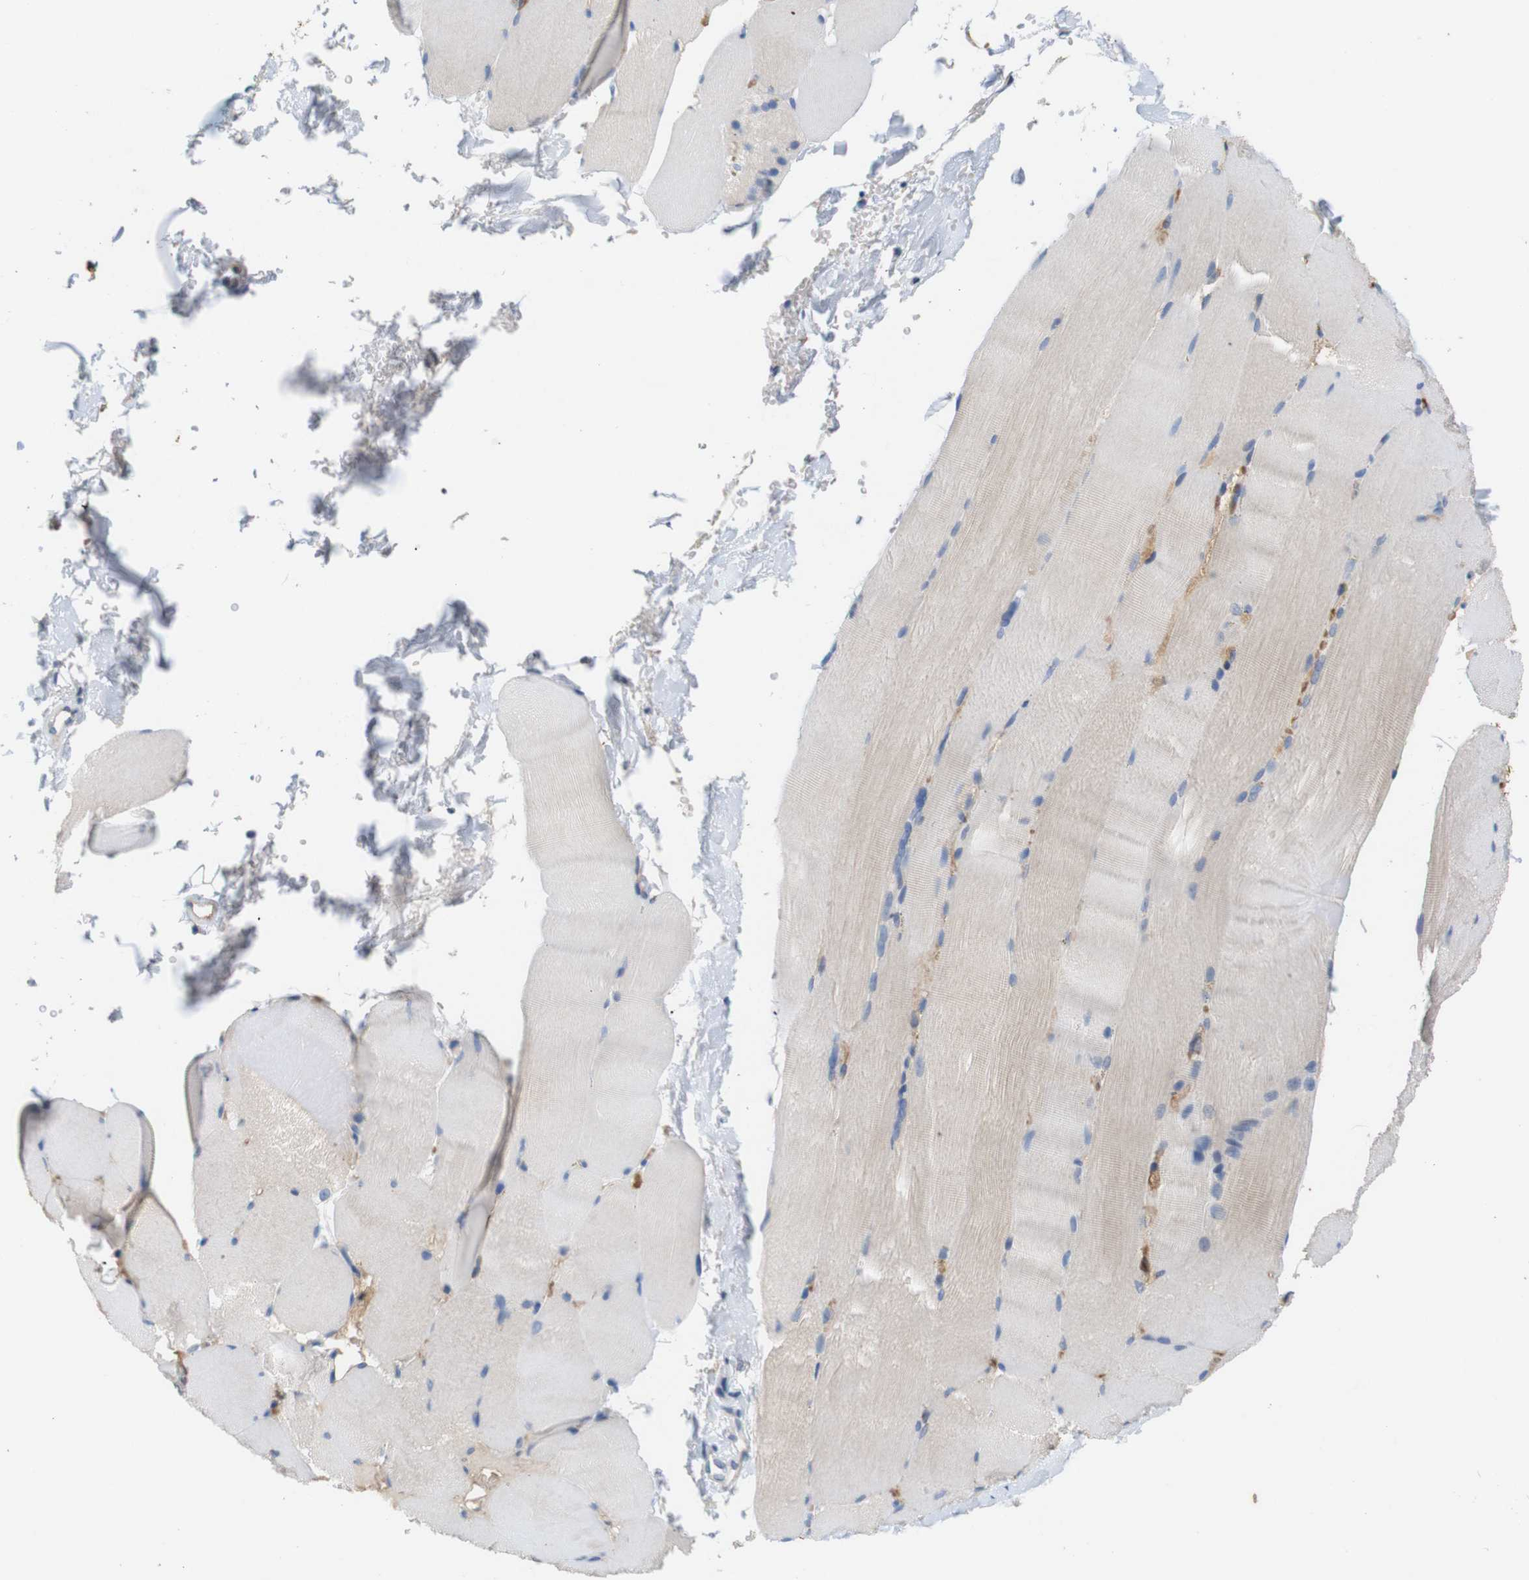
{"staining": {"intensity": "weak", "quantity": "<25%", "location": "cytoplasmic/membranous"}, "tissue": "skeletal muscle", "cell_type": "Myocytes", "image_type": "normal", "snomed": [{"axis": "morphology", "description": "Normal tissue, NOS"}, {"axis": "topography", "description": "Skin"}, {"axis": "topography", "description": "Skeletal muscle"}], "caption": "Immunohistochemical staining of benign skeletal muscle exhibits no significant positivity in myocytes. (Brightfield microscopy of DAB immunohistochemistry at high magnification).", "gene": "ITGA5", "patient": {"sex": "male", "age": 83}}